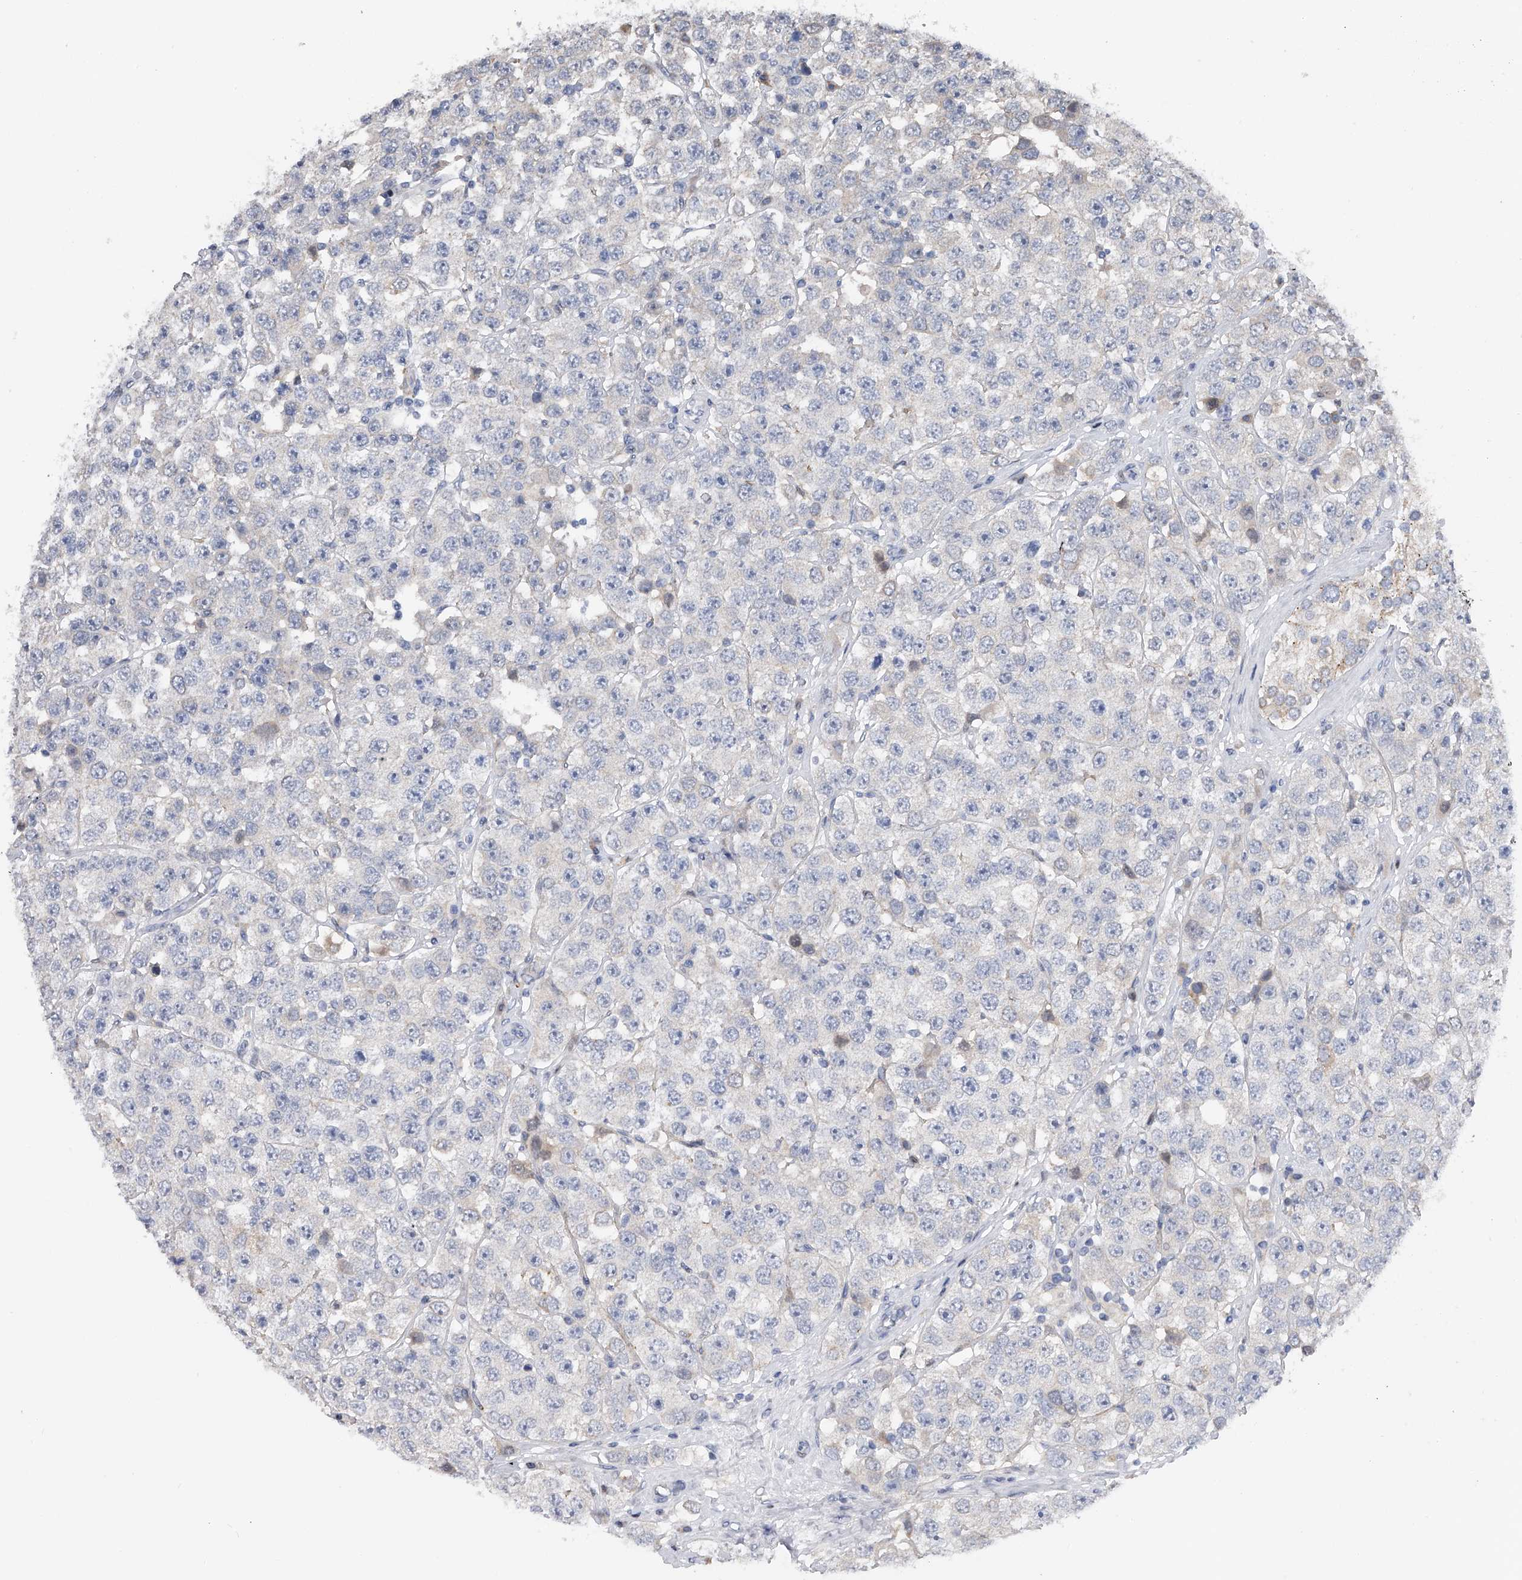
{"staining": {"intensity": "negative", "quantity": "none", "location": "none"}, "tissue": "testis cancer", "cell_type": "Tumor cells", "image_type": "cancer", "snomed": [{"axis": "morphology", "description": "Seminoma, NOS"}, {"axis": "topography", "description": "Testis"}], "caption": "Immunohistochemistry (IHC) of testis cancer demonstrates no staining in tumor cells. The staining was performed using DAB to visualize the protein expression in brown, while the nuclei were stained in blue with hematoxylin (Magnification: 20x).", "gene": "RWDD2A", "patient": {"sex": "male", "age": 28}}